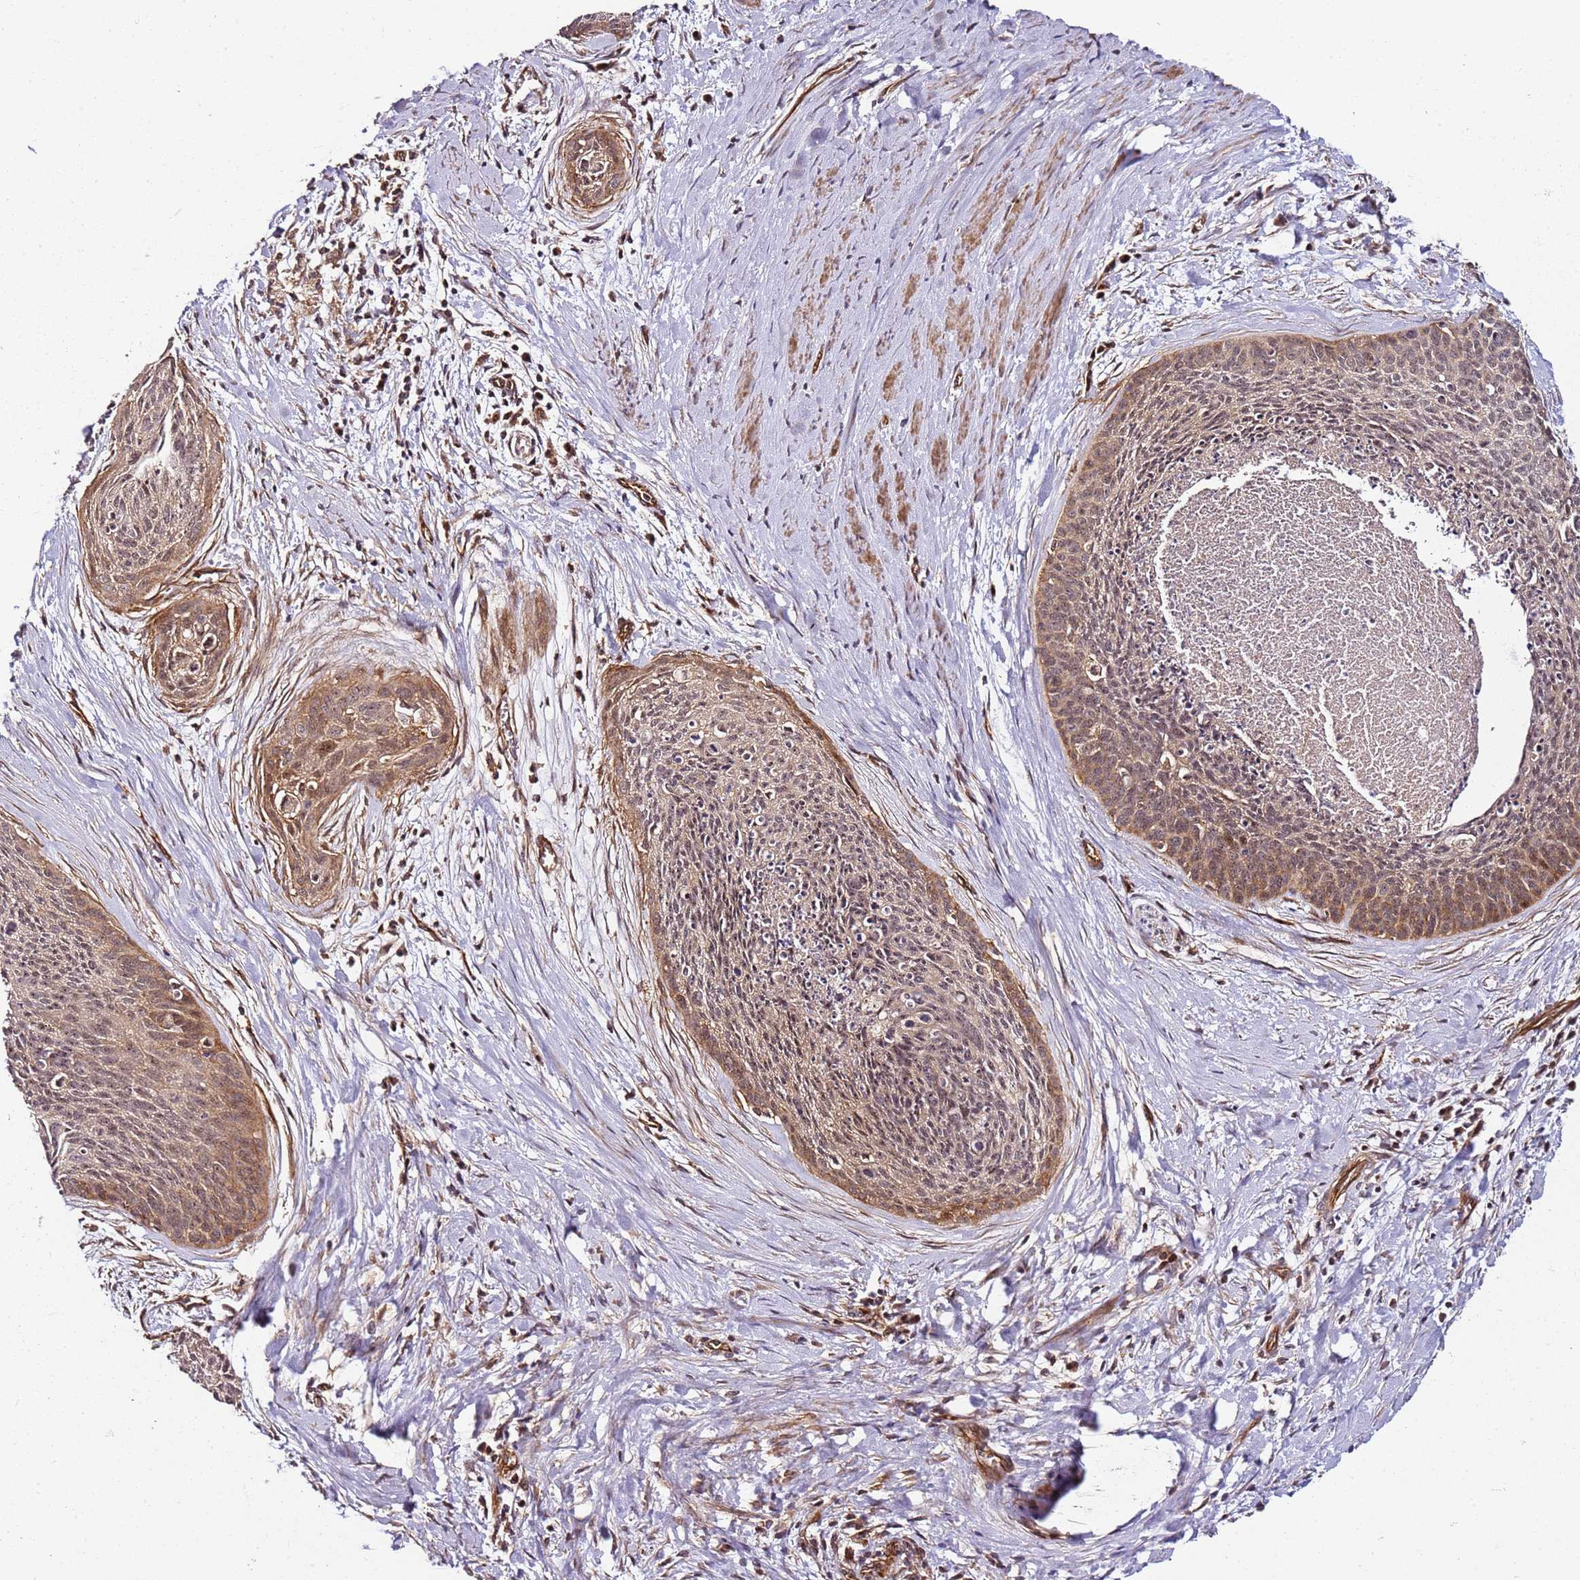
{"staining": {"intensity": "weak", "quantity": ">75%", "location": "cytoplasmic/membranous,nuclear"}, "tissue": "cervical cancer", "cell_type": "Tumor cells", "image_type": "cancer", "snomed": [{"axis": "morphology", "description": "Squamous cell carcinoma, NOS"}, {"axis": "topography", "description": "Cervix"}], "caption": "Tumor cells demonstrate low levels of weak cytoplasmic/membranous and nuclear positivity in approximately >75% of cells in human squamous cell carcinoma (cervical).", "gene": "CCNYL1", "patient": {"sex": "female", "age": 55}}